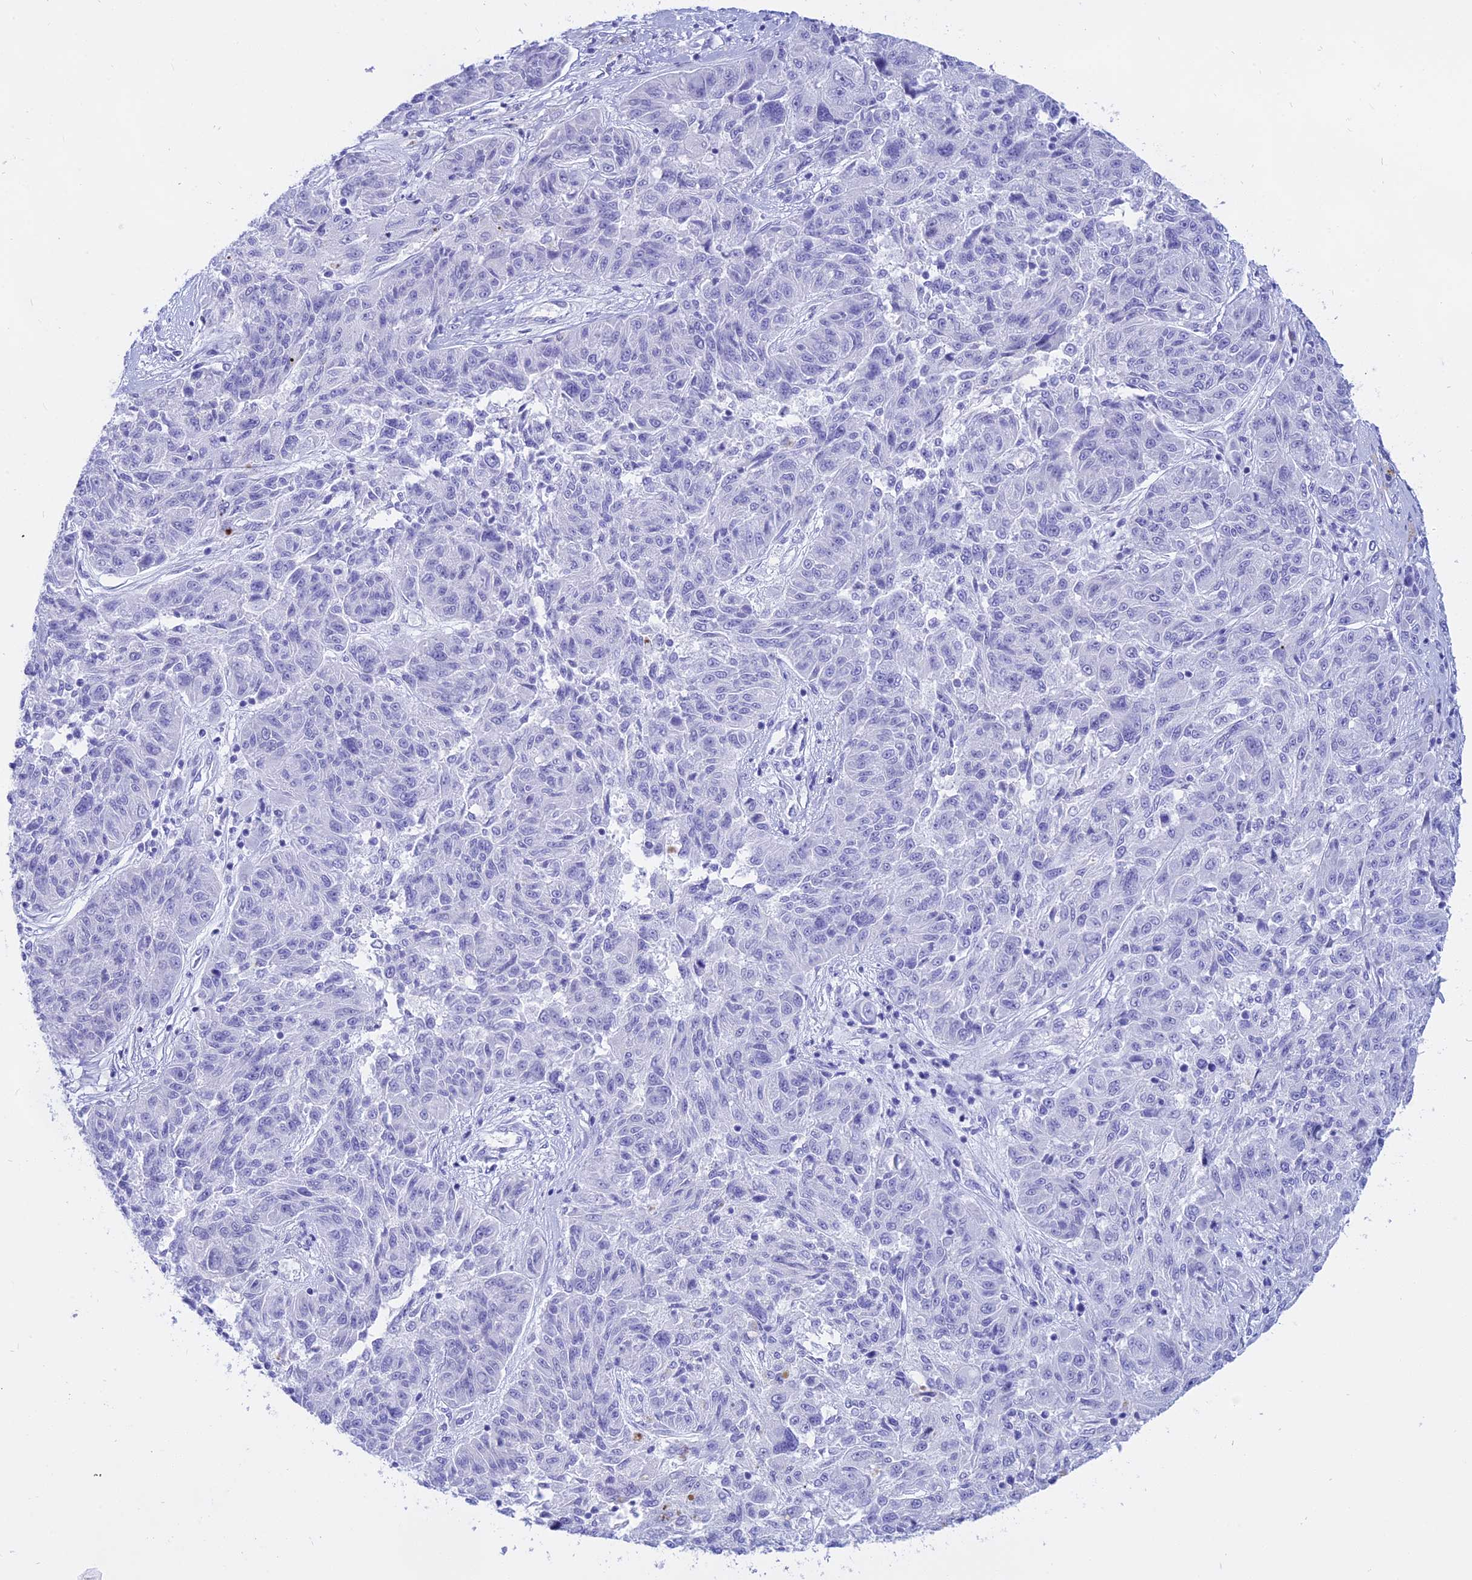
{"staining": {"intensity": "negative", "quantity": "none", "location": "none"}, "tissue": "melanoma", "cell_type": "Tumor cells", "image_type": "cancer", "snomed": [{"axis": "morphology", "description": "Malignant melanoma, NOS"}, {"axis": "topography", "description": "Skin"}], "caption": "The photomicrograph displays no staining of tumor cells in melanoma.", "gene": "ISCA1", "patient": {"sex": "male", "age": 53}}